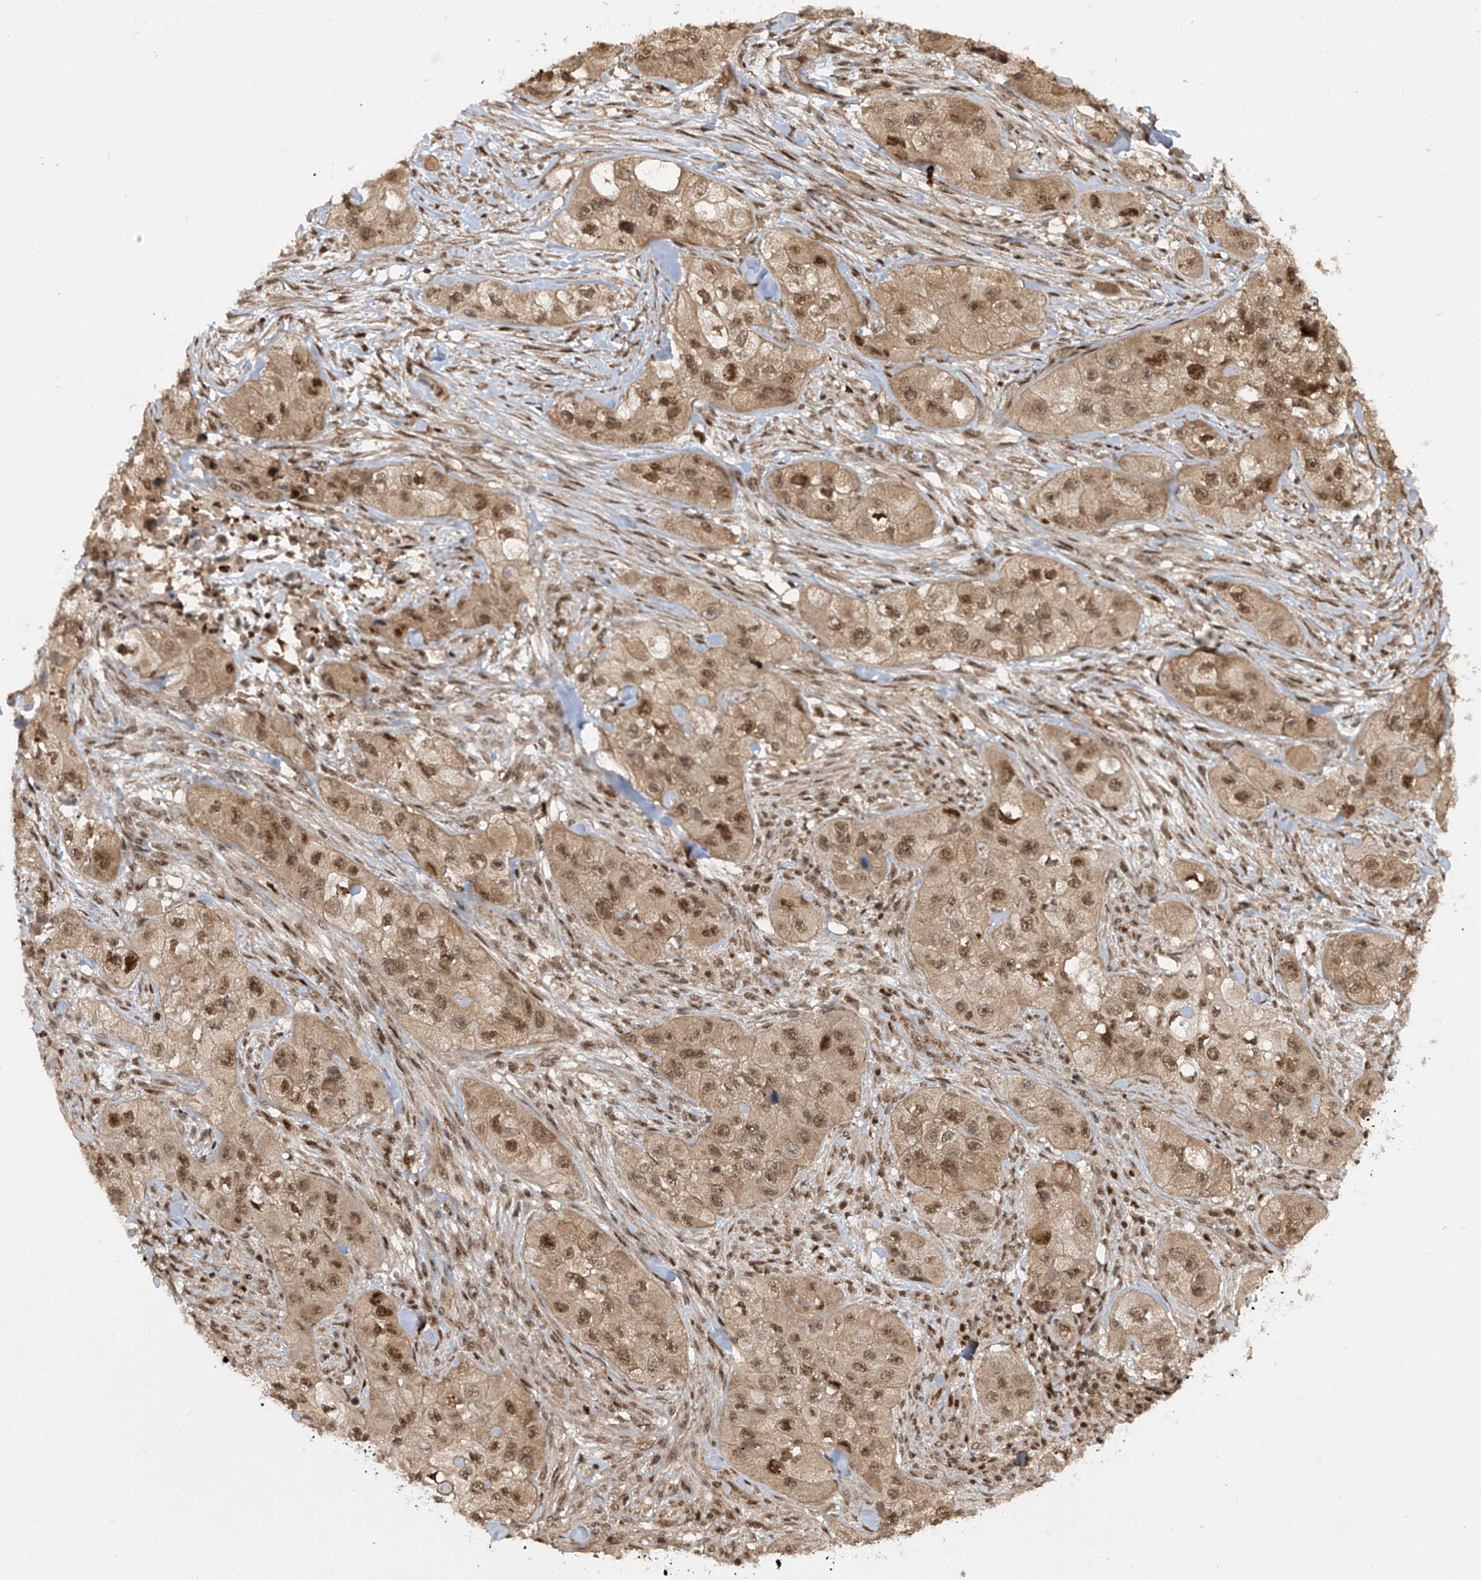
{"staining": {"intensity": "moderate", "quantity": ">75%", "location": "cytoplasmic/membranous,nuclear"}, "tissue": "skin cancer", "cell_type": "Tumor cells", "image_type": "cancer", "snomed": [{"axis": "morphology", "description": "Squamous cell carcinoma, NOS"}, {"axis": "topography", "description": "Skin"}, {"axis": "topography", "description": "Subcutis"}], "caption": "High-magnification brightfield microscopy of skin cancer (squamous cell carcinoma) stained with DAB (3,3'-diaminobenzidine) (brown) and counterstained with hematoxylin (blue). tumor cells exhibit moderate cytoplasmic/membranous and nuclear expression is identified in about>75% of cells. The staining is performed using DAB (3,3'-diaminobenzidine) brown chromogen to label protein expression. The nuclei are counter-stained blue using hematoxylin.", "gene": "LAGE3", "patient": {"sex": "male", "age": 73}}